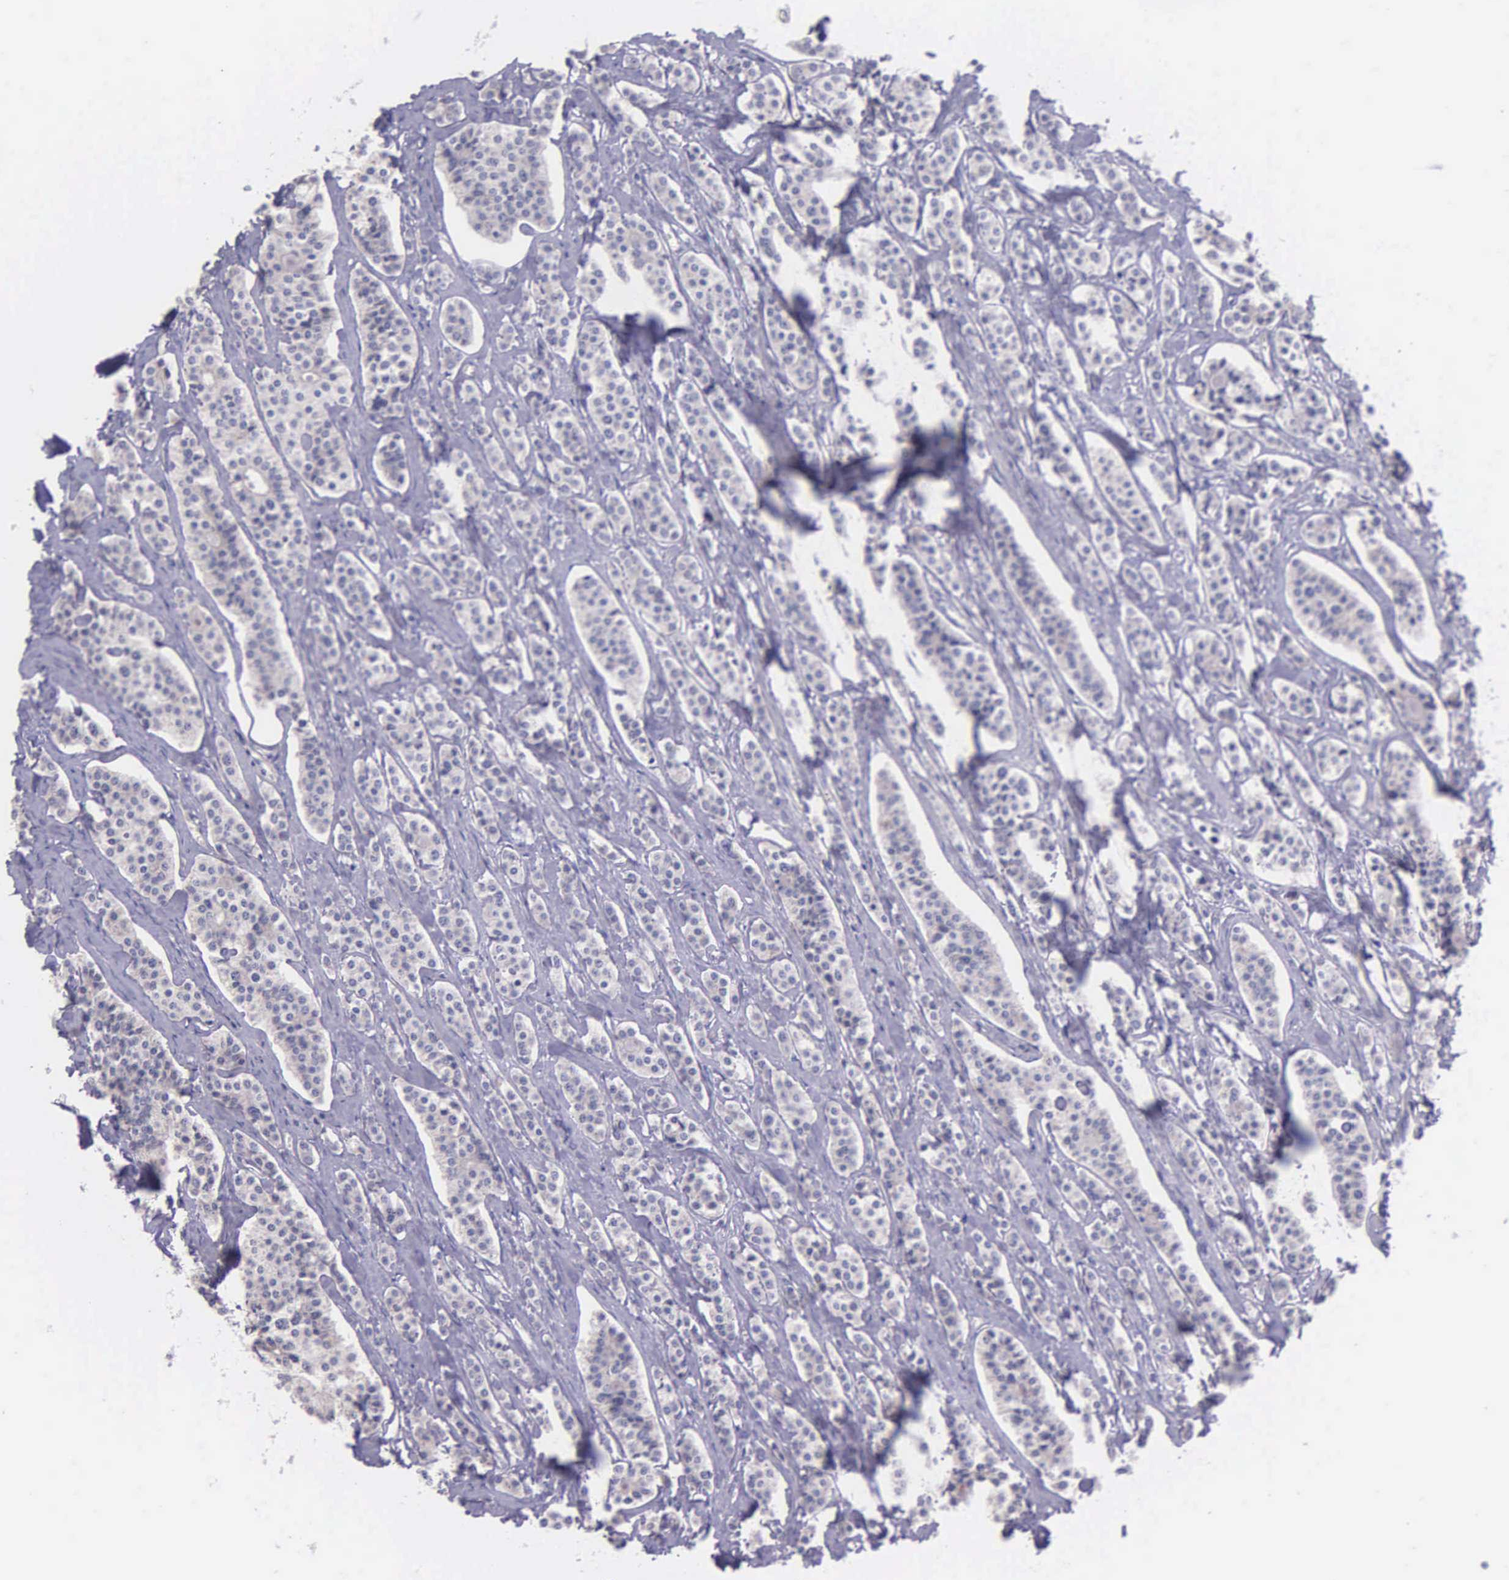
{"staining": {"intensity": "negative", "quantity": "none", "location": "none"}, "tissue": "carcinoid", "cell_type": "Tumor cells", "image_type": "cancer", "snomed": [{"axis": "morphology", "description": "Carcinoid, malignant, NOS"}, {"axis": "topography", "description": "Small intestine"}], "caption": "A micrograph of carcinoid stained for a protein exhibits no brown staining in tumor cells.", "gene": "THSD7A", "patient": {"sex": "male", "age": 63}}